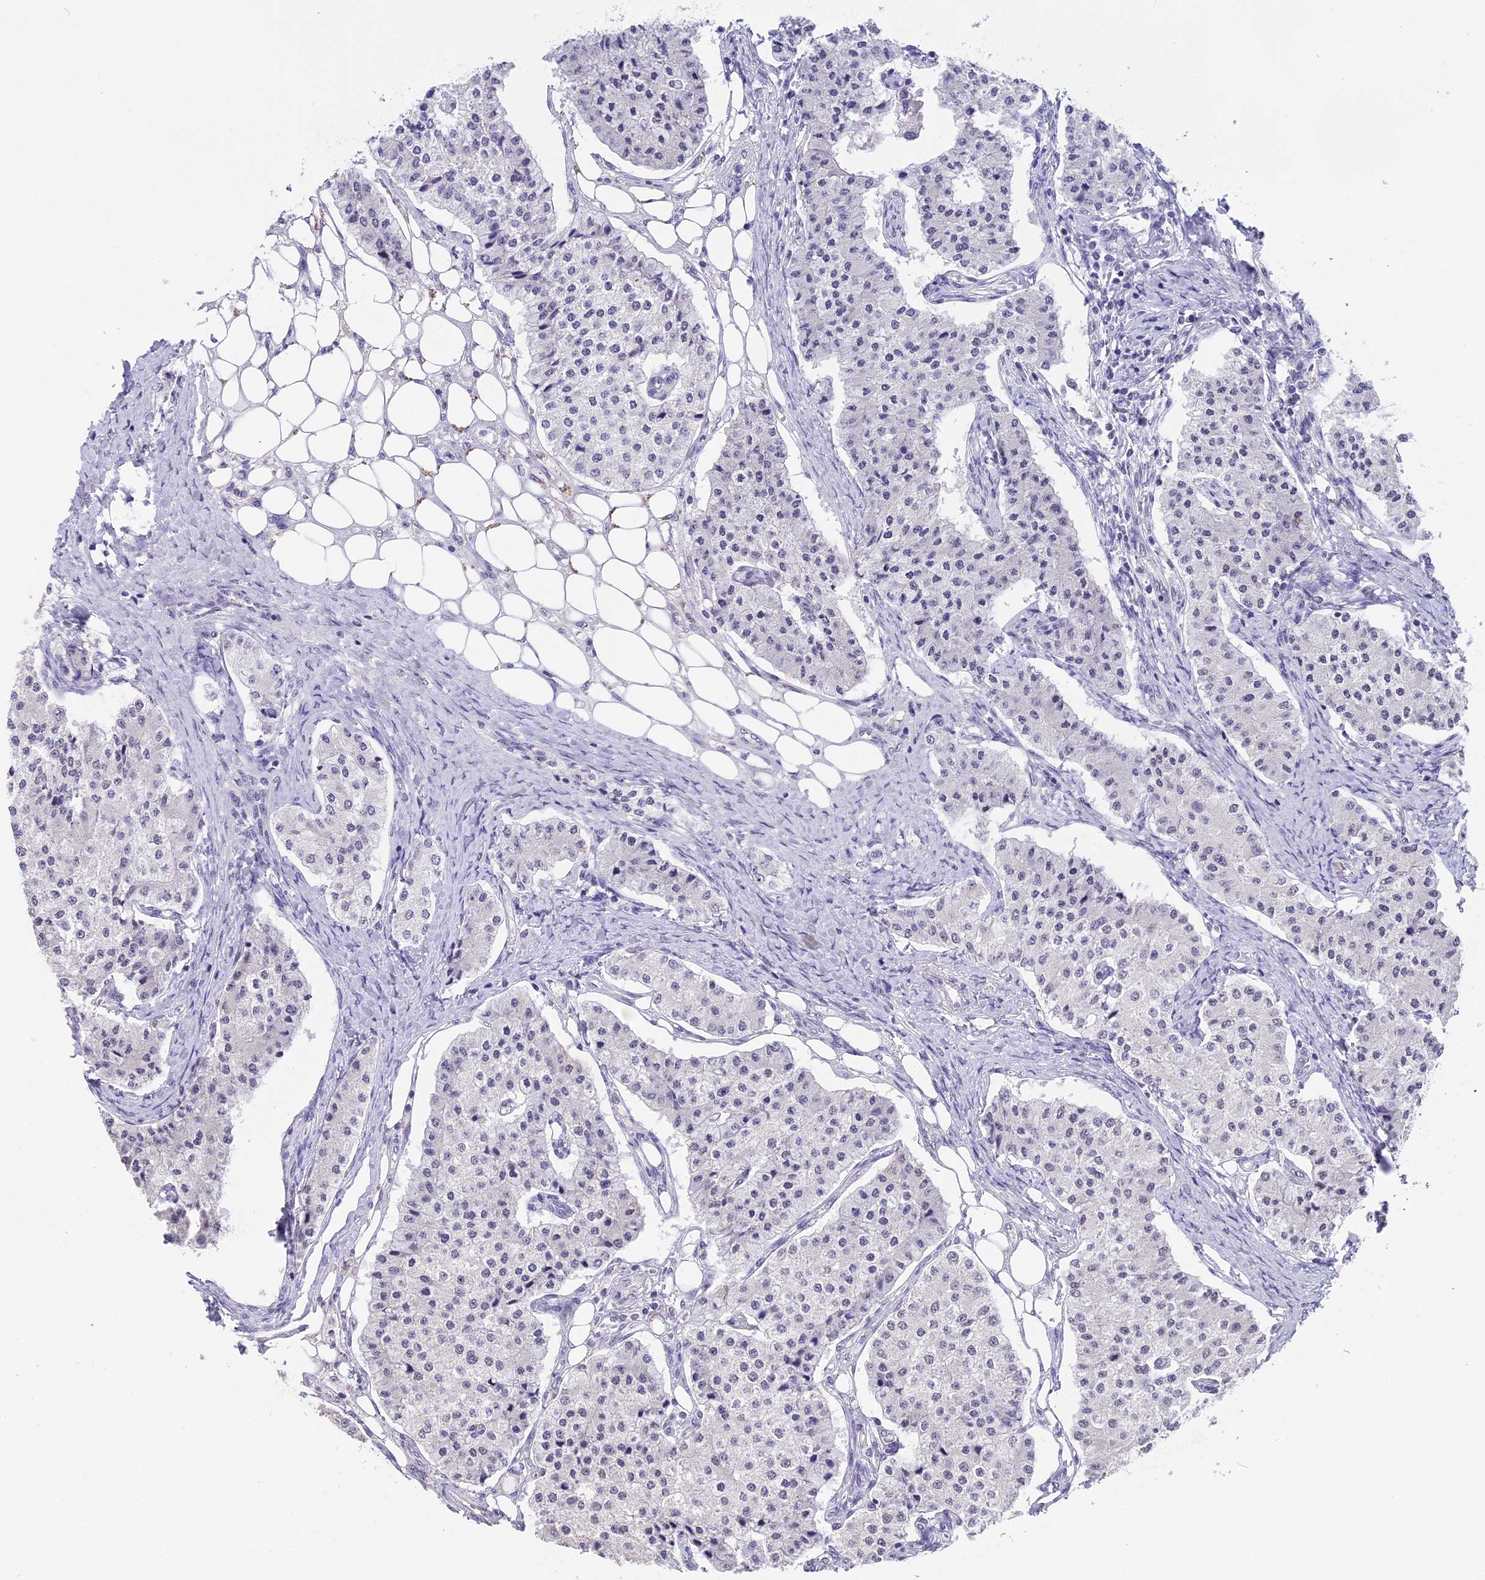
{"staining": {"intensity": "negative", "quantity": "none", "location": "none"}, "tissue": "carcinoid", "cell_type": "Tumor cells", "image_type": "cancer", "snomed": [{"axis": "morphology", "description": "Carcinoid, malignant, NOS"}, {"axis": "topography", "description": "Colon"}], "caption": "Tumor cells show no significant protein staining in carcinoid.", "gene": "SETD2", "patient": {"sex": "female", "age": 52}}